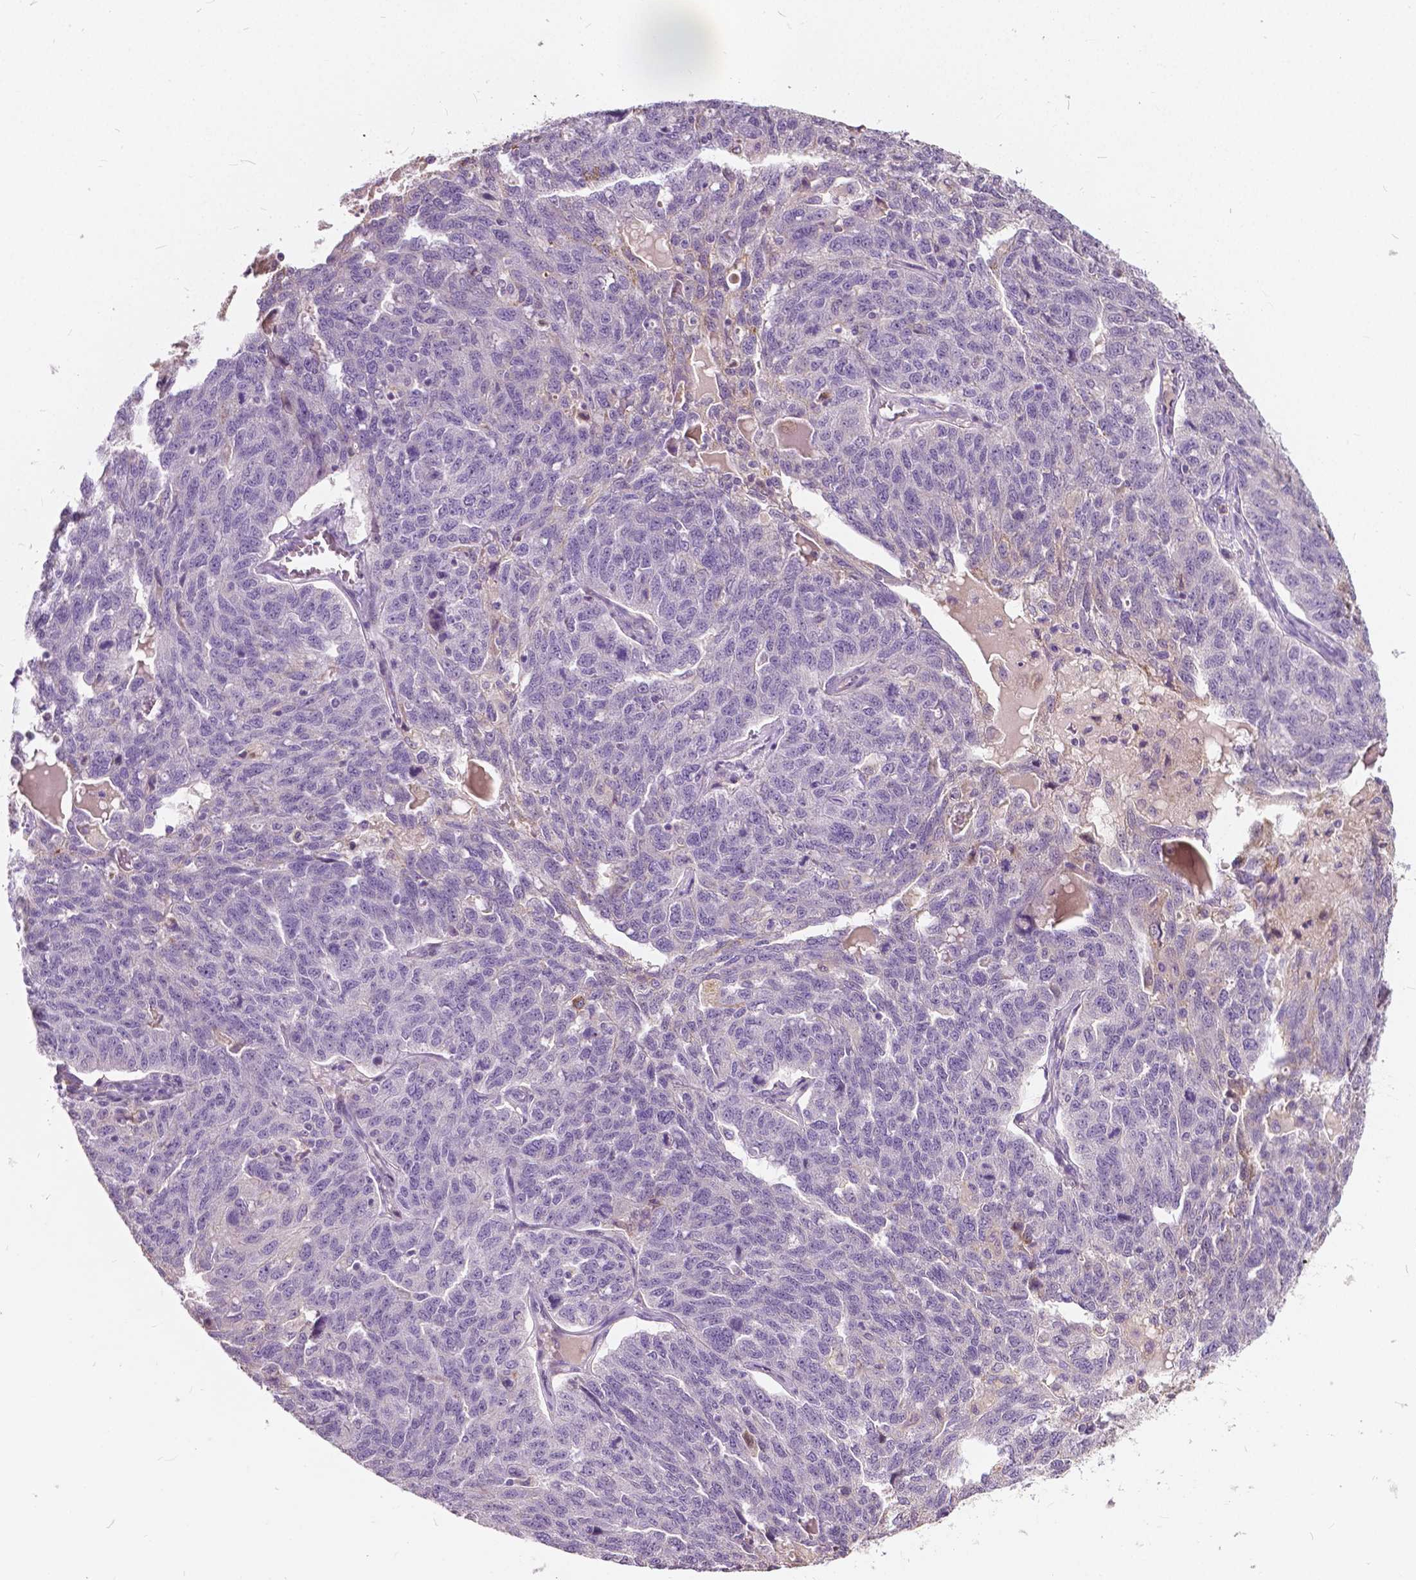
{"staining": {"intensity": "negative", "quantity": "none", "location": "none"}, "tissue": "ovarian cancer", "cell_type": "Tumor cells", "image_type": "cancer", "snomed": [{"axis": "morphology", "description": "Cystadenocarcinoma, serous, NOS"}, {"axis": "topography", "description": "Ovary"}], "caption": "Photomicrograph shows no significant protein positivity in tumor cells of serous cystadenocarcinoma (ovarian). (DAB (3,3'-diaminobenzidine) immunohistochemistry visualized using brightfield microscopy, high magnification).", "gene": "DLX6", "patient": {"sex": "female", "age": 71}}